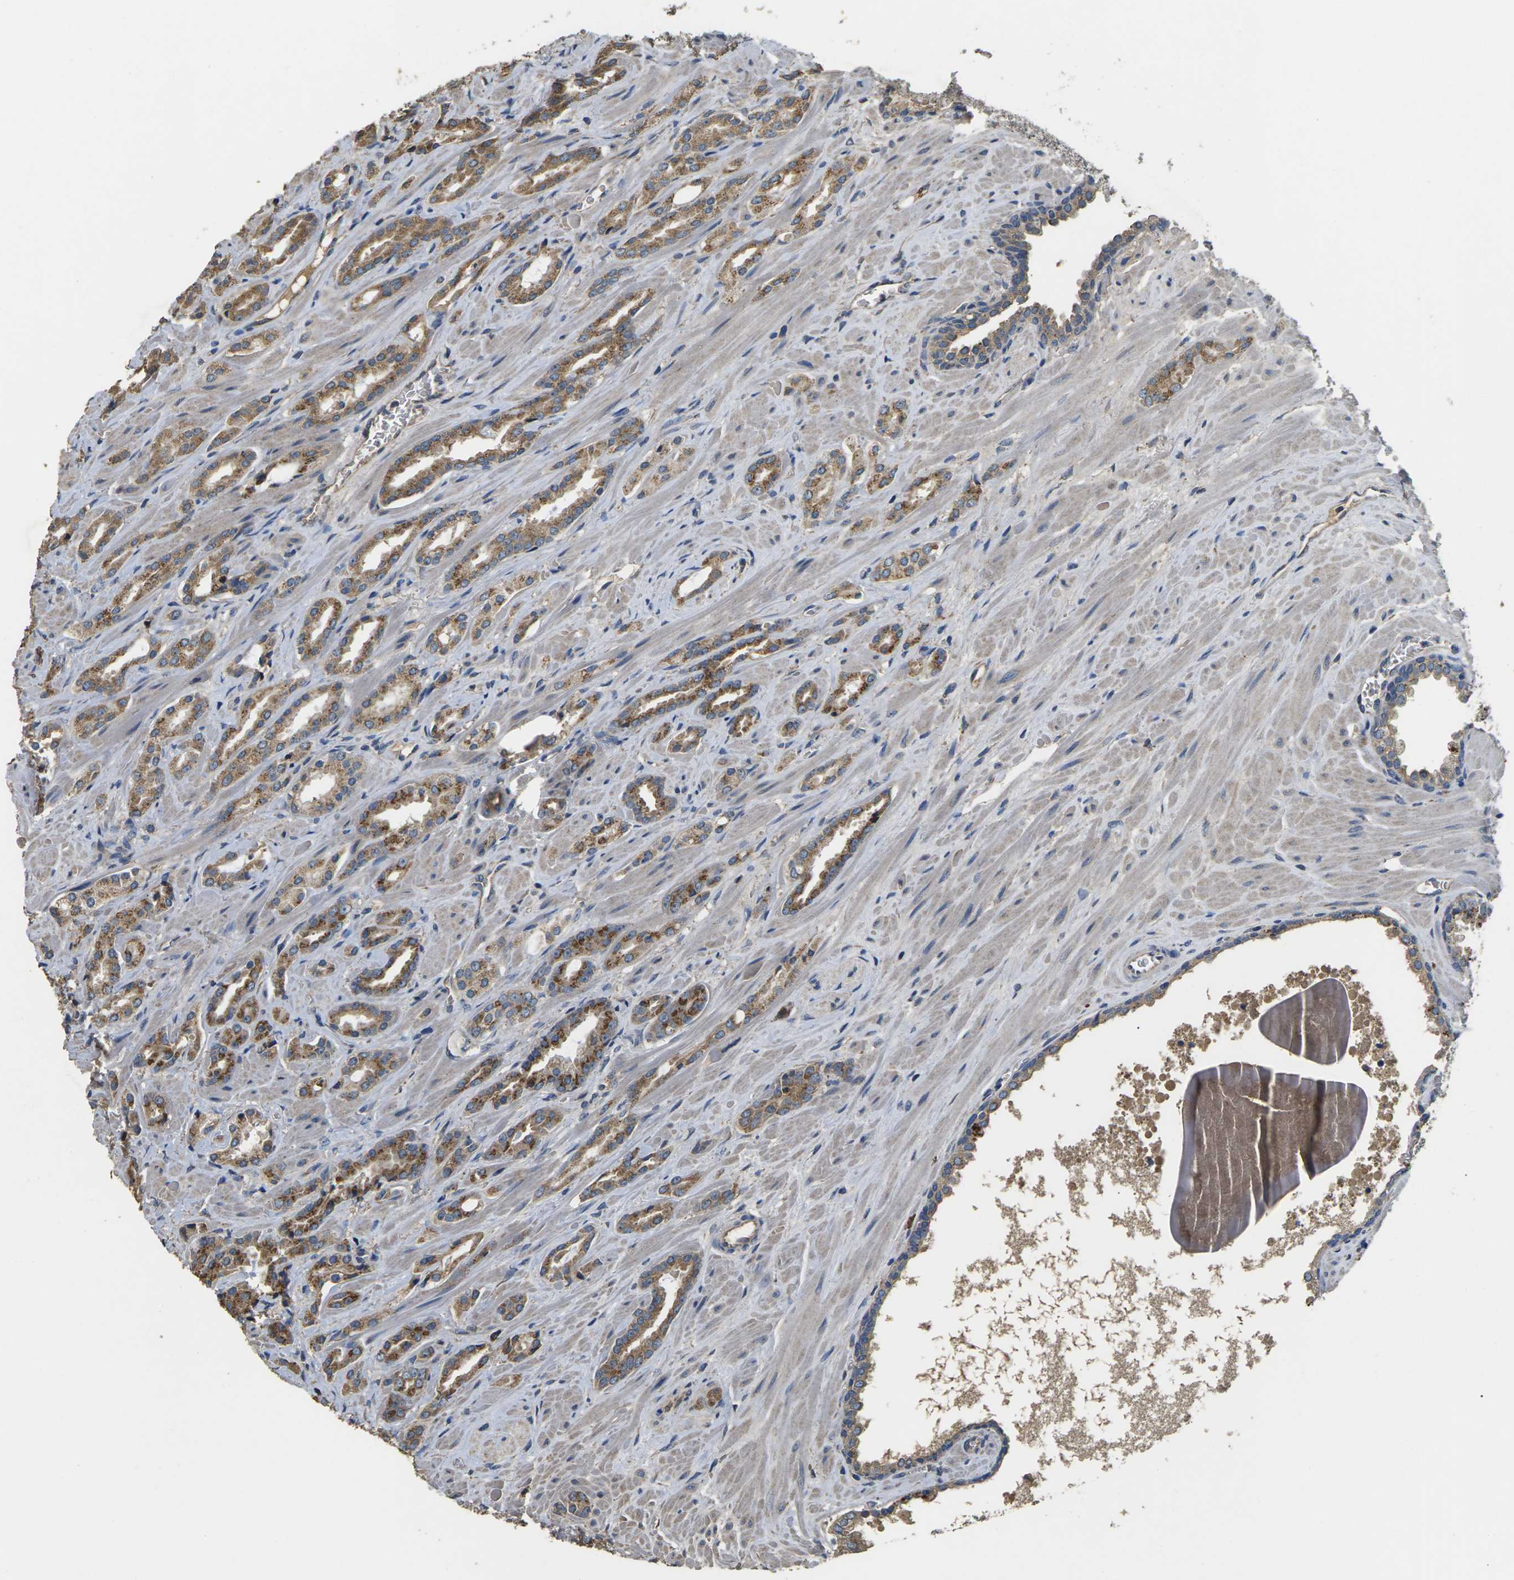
{"staining": {"intensity": "moderate", "quantity": ">75%", "location": "cytoplasmic/membranous"}, "tissue": "prostate cancer", "cell_type": "Tumor cells", "image_type": "cancer", "snomed": [{"axis": "morphology", "description": "Adenocarcinoma, High grade"}, {"axis": "topography", "description": "Prostate"}], "caption": "Immunohistochemistry of human prostate cancer (adenocarcinoma (high-grade)) exhibits medium levels of moderate cytoplasmic/membranous staining in about >75% of tumor cells. The staining was performed using DAB to visualize the protein expression in brown, while the nuclei were stained in blue with hematoxylin (Magnification: 20x).", "gene": "B4GAT1", "patient": {"sex": "male", "age": 64}}